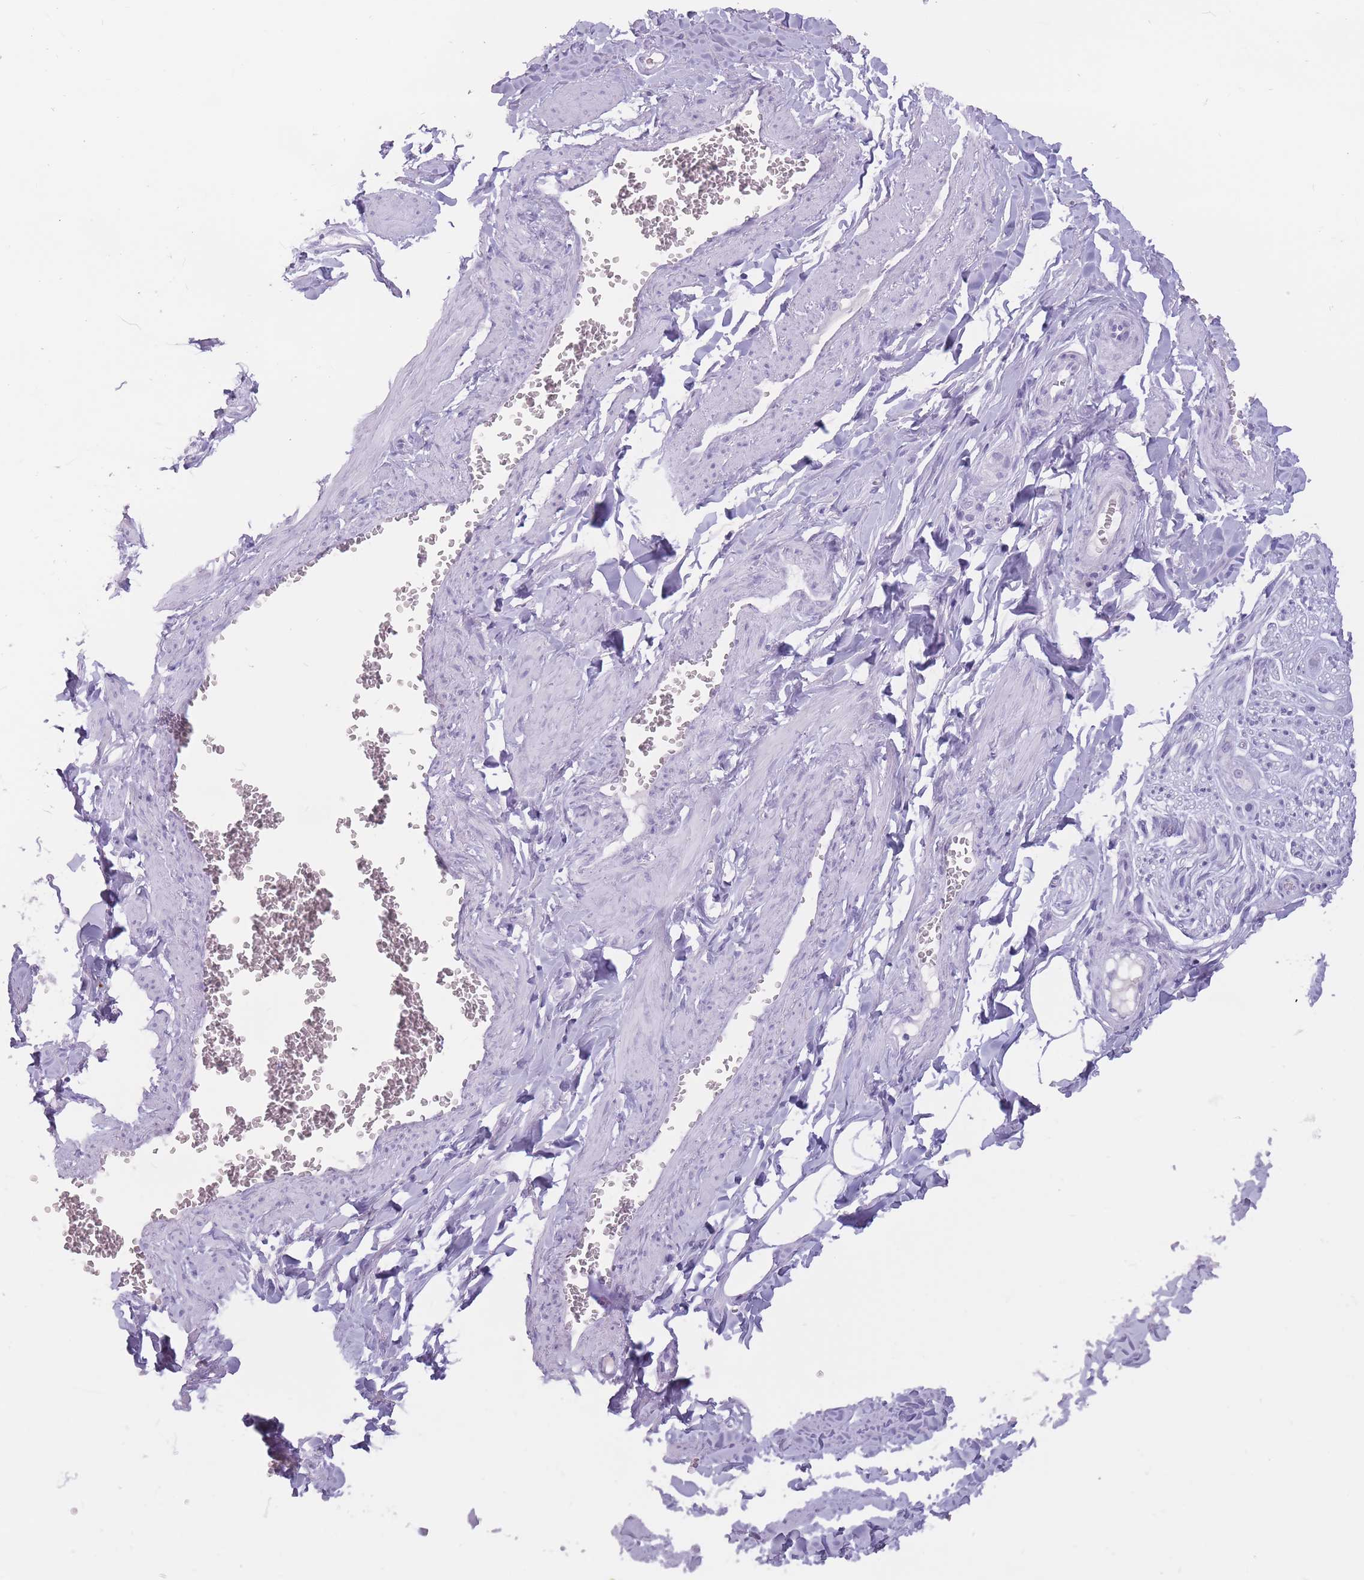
{"staining": {"intensity": "negative", "quantity": "none", "location": "none"}, "tissue": "adipose tissue", "cell_type": "Adipocytes", "image_type": "normal", "snomed": [{"axis": "morphology", "description": "Normal tissue, NOS"}, {"axis": "topography", "description": "Soft tissue"}, {"axis": "topography", "description": "Adipose tissue"}, {"axis": "topography", "description": "Vascular tissue"}, {"axis": "topography", "description": "Peripheral nerve tissue"}], "caption": "Adipose tissue was stained to show a protein in brown. There is no significant staining in adipocytes. The staining was performed using DAB (3,3'-diaminobenzidine) to visualize the protein expression in brown, while the nuclei were stained in blue with hematoxylin (Magnification: 20x).", "gene": "PNMA3", "patient": {"sex": "male", "age": 46}}